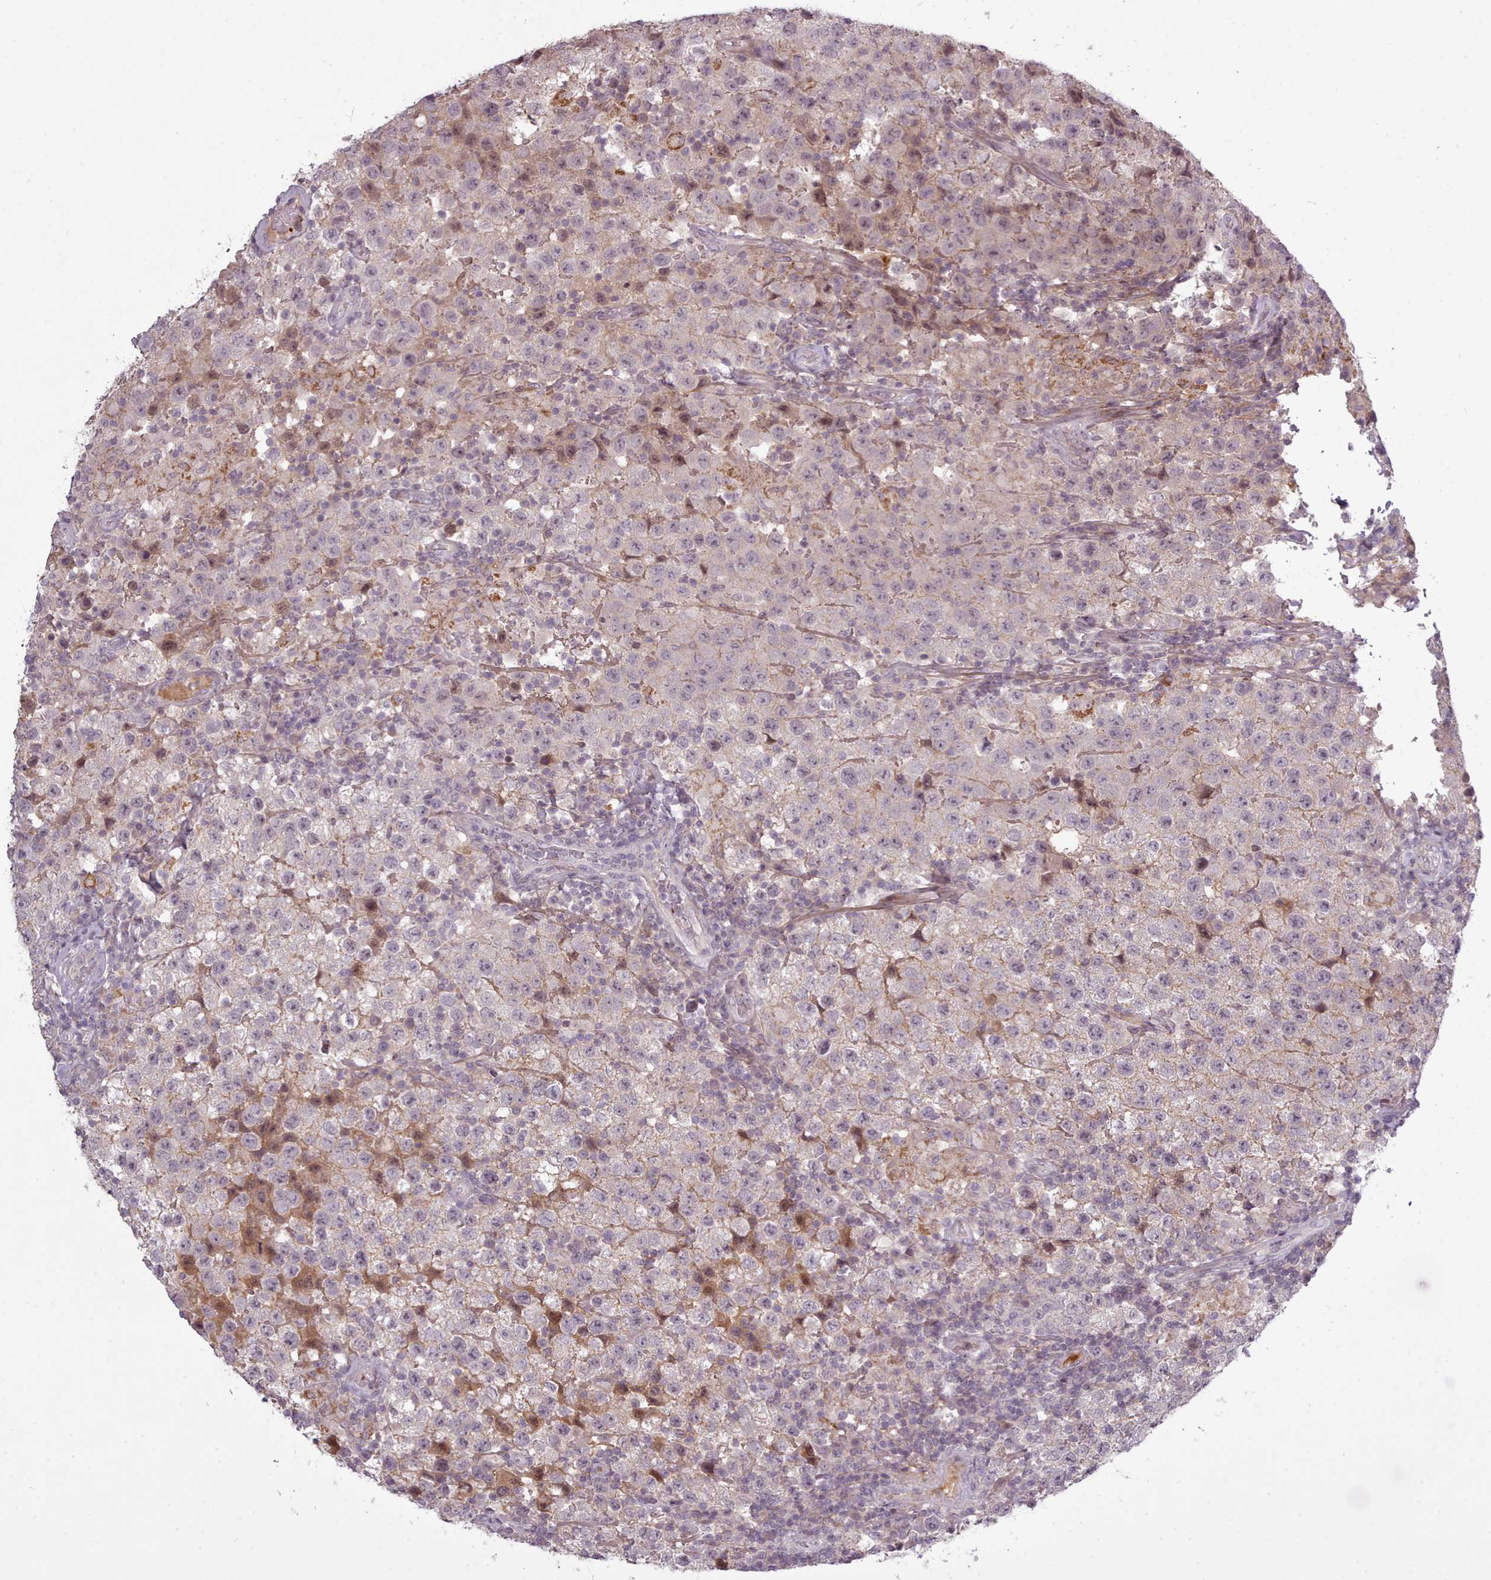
{"staining": {"intensity": "negative", "quantity": "none", "location": "none"}, "tissue": "testis cancer", "cell_type": "Tumor cells", "image_type": "cancer", "snomed": [{"axis": "morphology", "description": "Seminoma, NOS"}, {"axis": "morphology", "description": "Carcinoma, Embryonal, NOS"}, {"axis": "topography", "description": "Testis"}], "caption": "DAB immunohistochemical staining of testis cancer (seminoma) demonstrates no significant positivity in tumor cells.", "gene": "LEFTY2", "patient": {"sex": "male", "age": 41}}